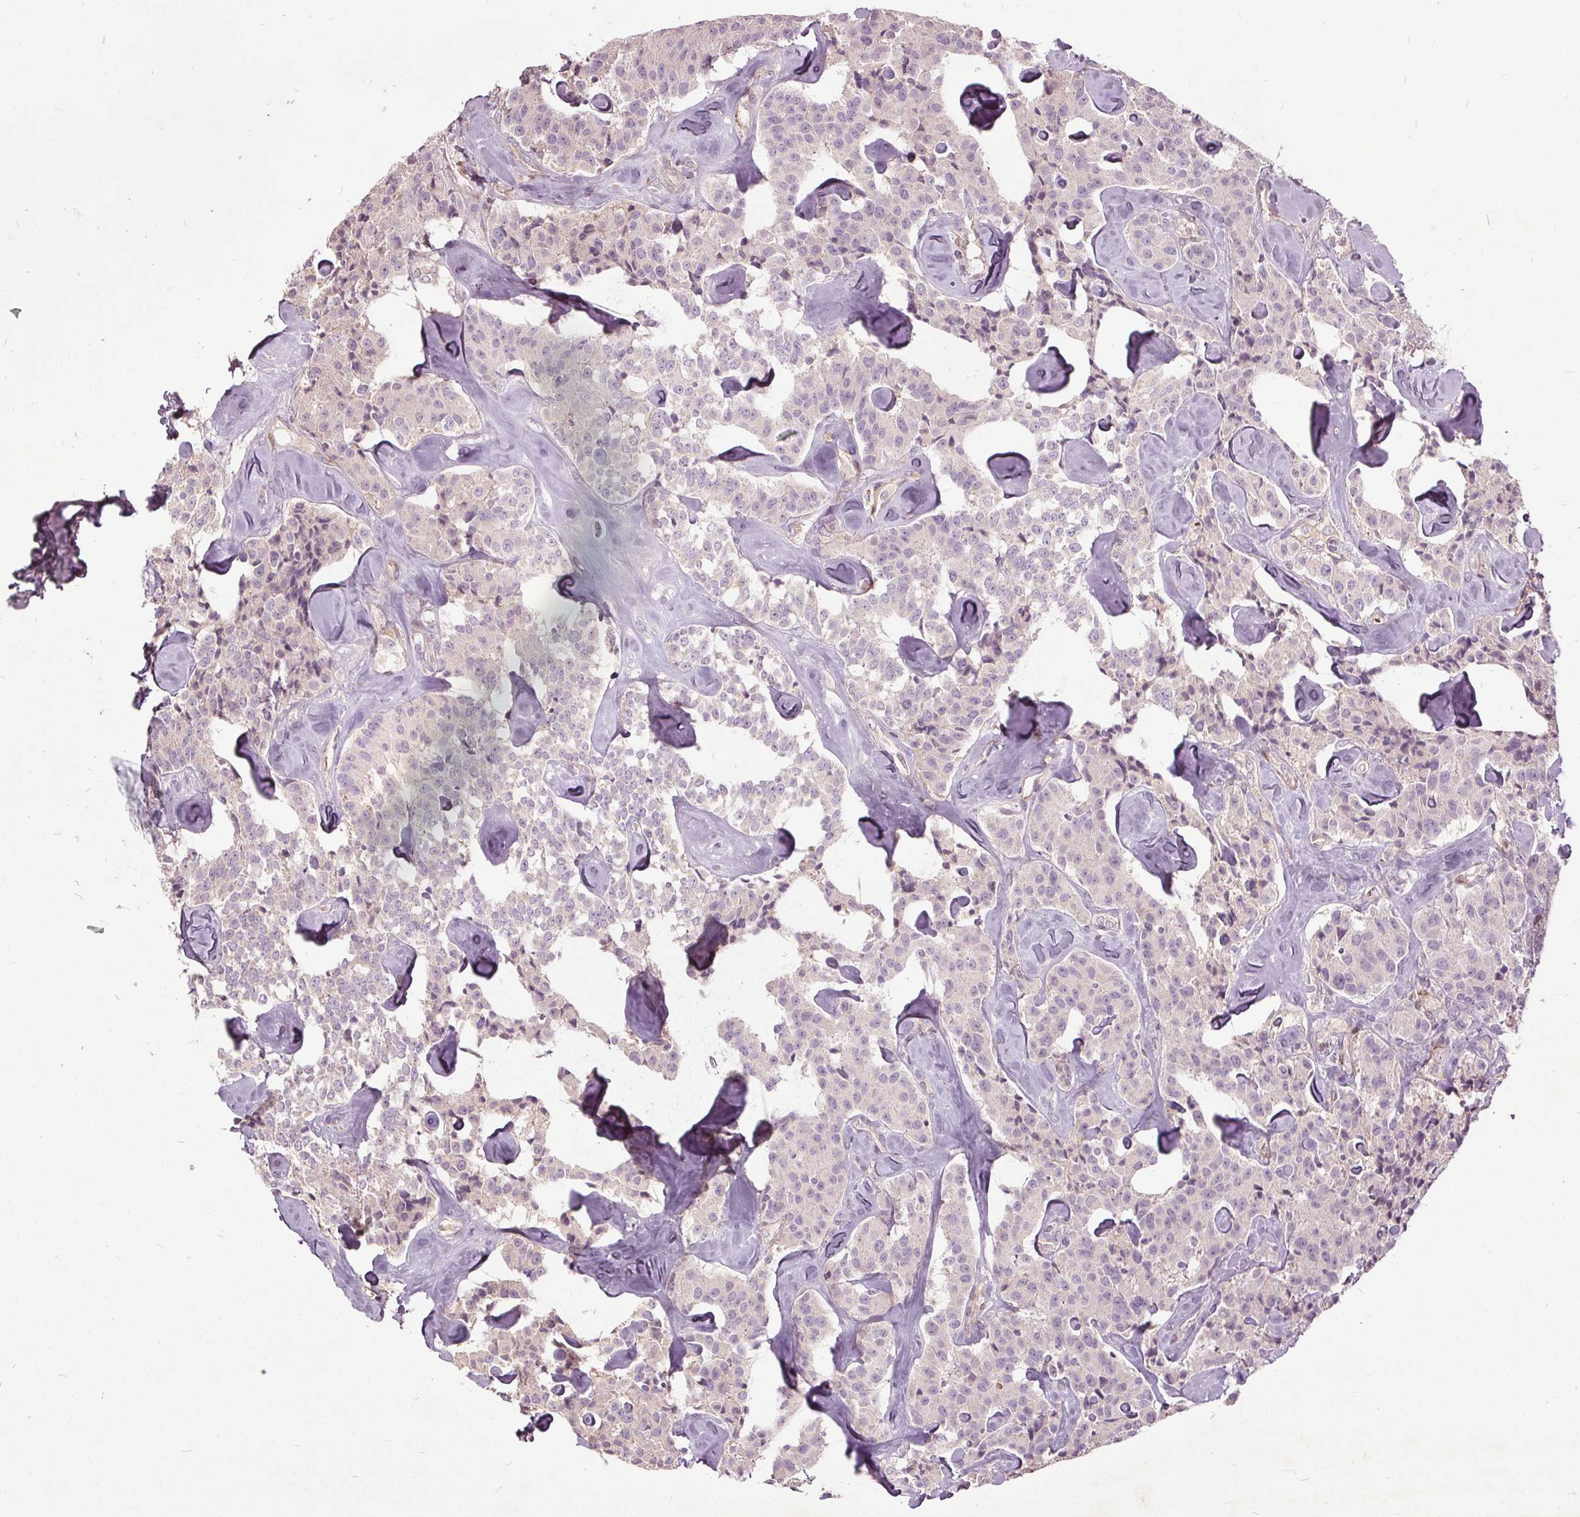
{"staining": {"intensity": "negative", "quantity": "none", "location": "none"}, "tissue": "carcinoid", "cell_type": "Tumor cells", "image_type": "cancer", "snomed": [{"axis": "morphology", "description": "Carcinoid, malignant, NOS"}, {"axis": "topography", "description": "Pancreas"}], "caption": "This is a image of IHC staining of carcinoid (malignant), which shows no expression in tumor cells.", "gene": "PDGFD", "patient": {"sex": "male", "age": 41}}